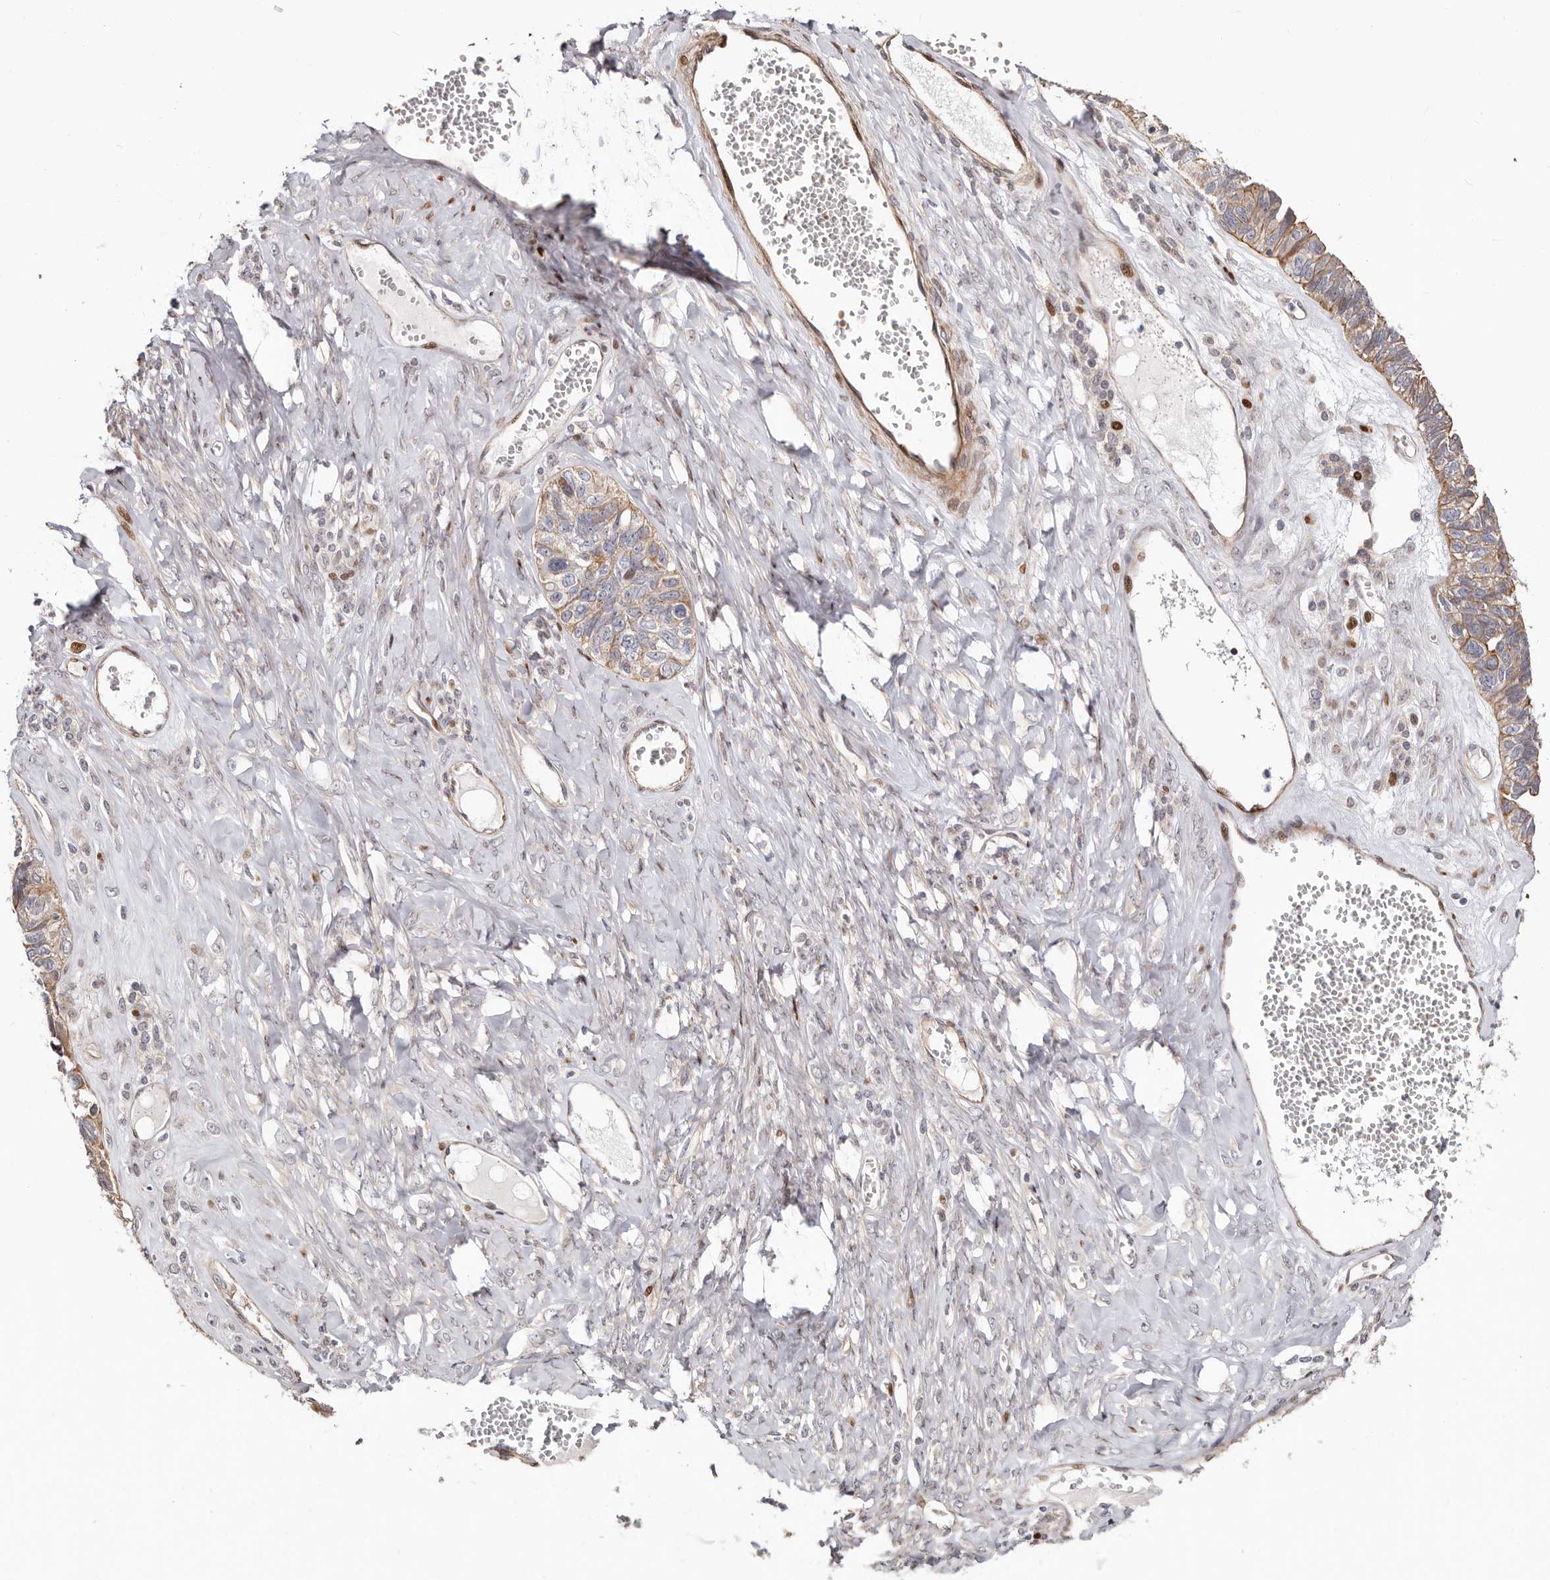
{"staining": {"intensity": "weak", "quantity": ">75%", "location": "cytoplasmic/membranous"}, "tissue": "ovarian cancer", "cell_type": "Tumor cells", "image_type": "cancer", "snomed": [{"axis": "morphology", "description": "Cystadenocarcinoma, serous, NOS"}, {"axis": "topography", "description": "Ovary"}], "caption": "Ovarian cancer was stained to show a protein in brown. There is low levels of weak cytoplasmic/membranous expression in about >75% of tumor cells. The staining is performed using DAB (3,3'-diaminobenzidine) brown chromogen to label protein expression. The nuclei are counter-stained blue using hematoxylin.", "gene": "EPHX3", "patient": {"sex": "female", "age": 79}}